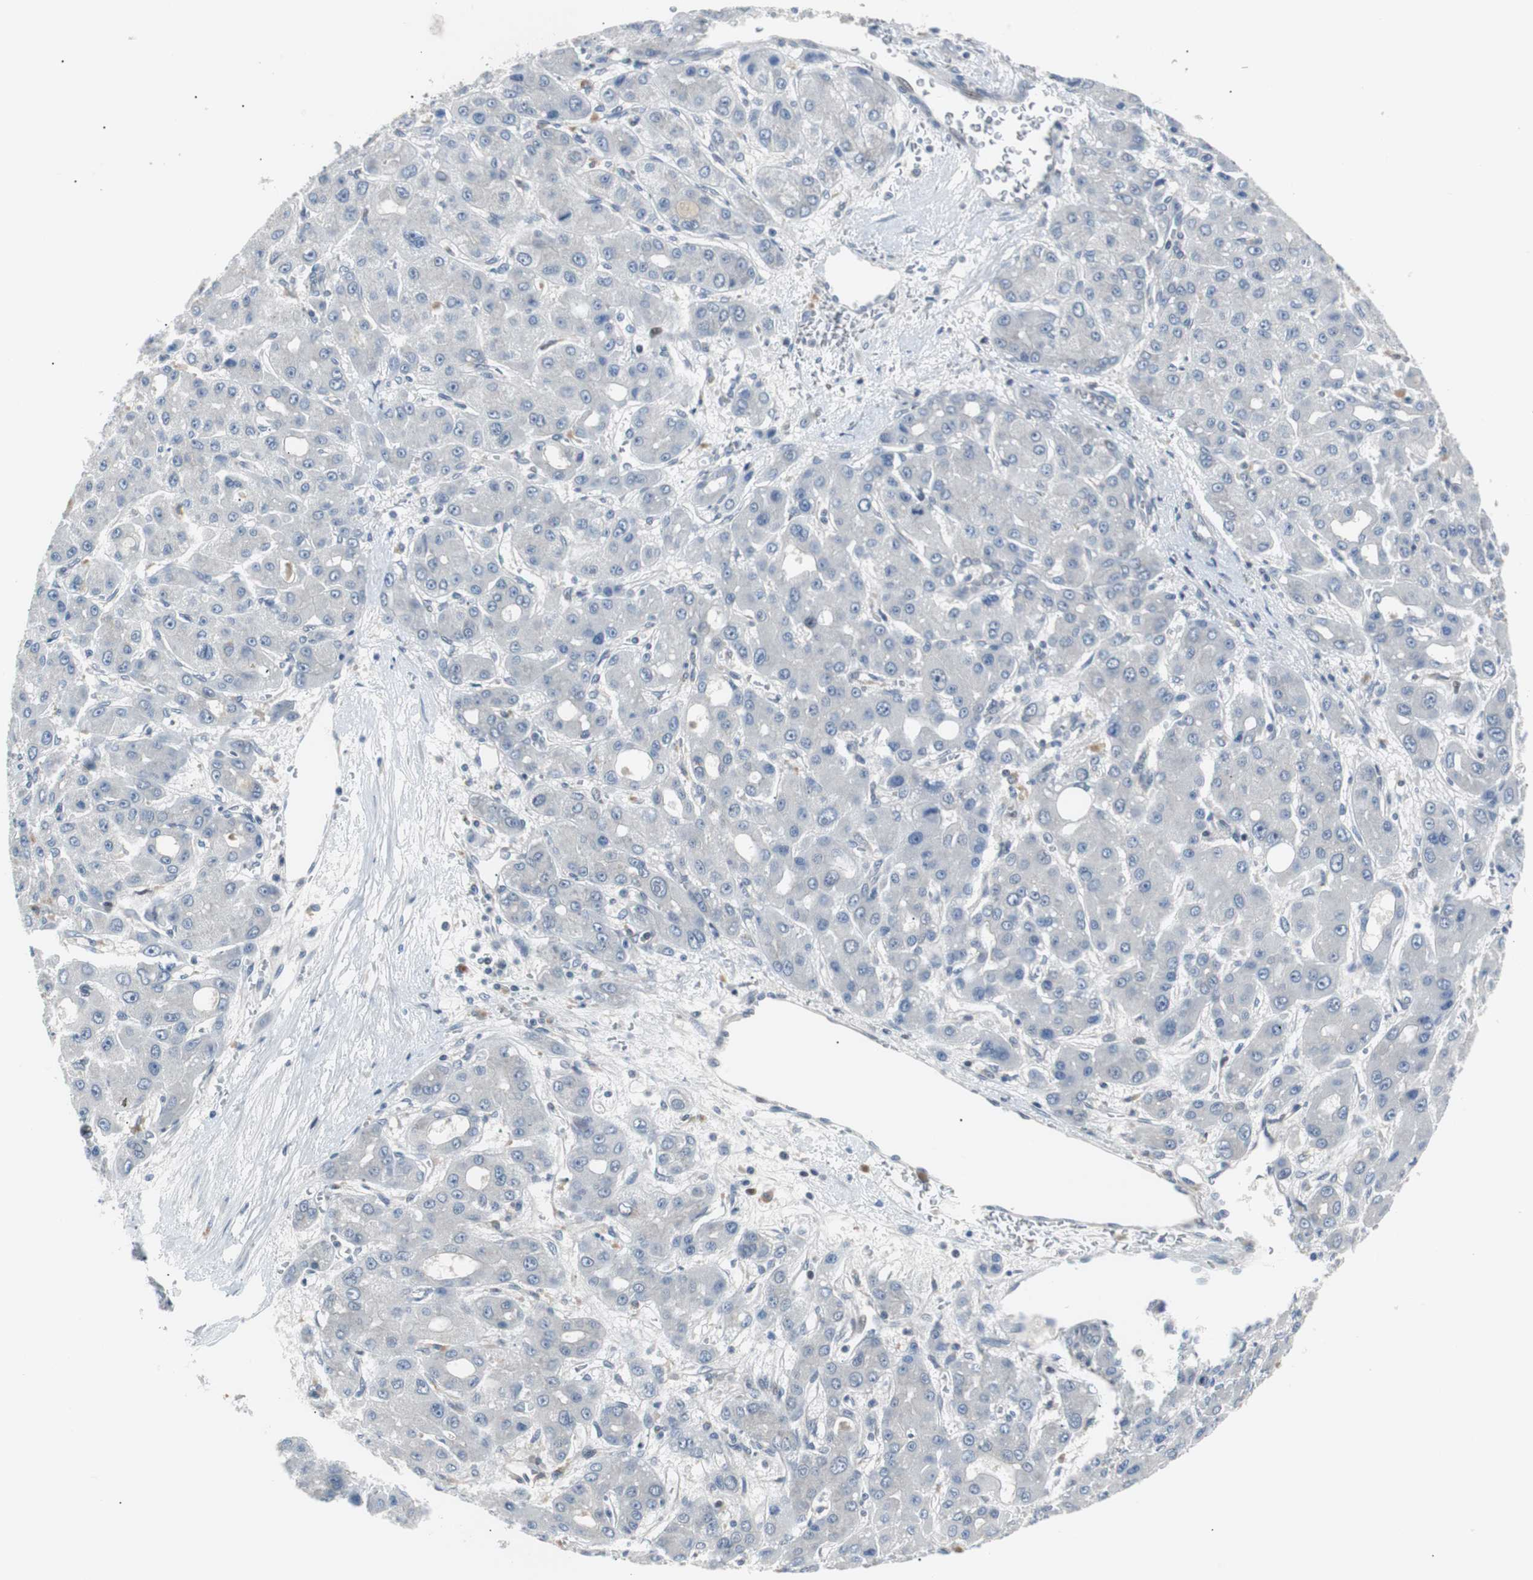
{"staining": {"intensity": "negative", "quantity": "none", "location": "none"}, "tissue": "liver cancer", "cell_type": "Tumor cells", "image_type": "cancer", "snomed": [{"axis": "morphology", "description": "Carcinoma, Hepatocellular, NOS"}, {"axis": "topography", "description": "Liver"}], "caption": "Tumor cells show no significant protein expression in liver cancer (hepatocellular carcinoma).", "gene": "MAP2K4", "patient": {"sex": "male", "age": 55}}